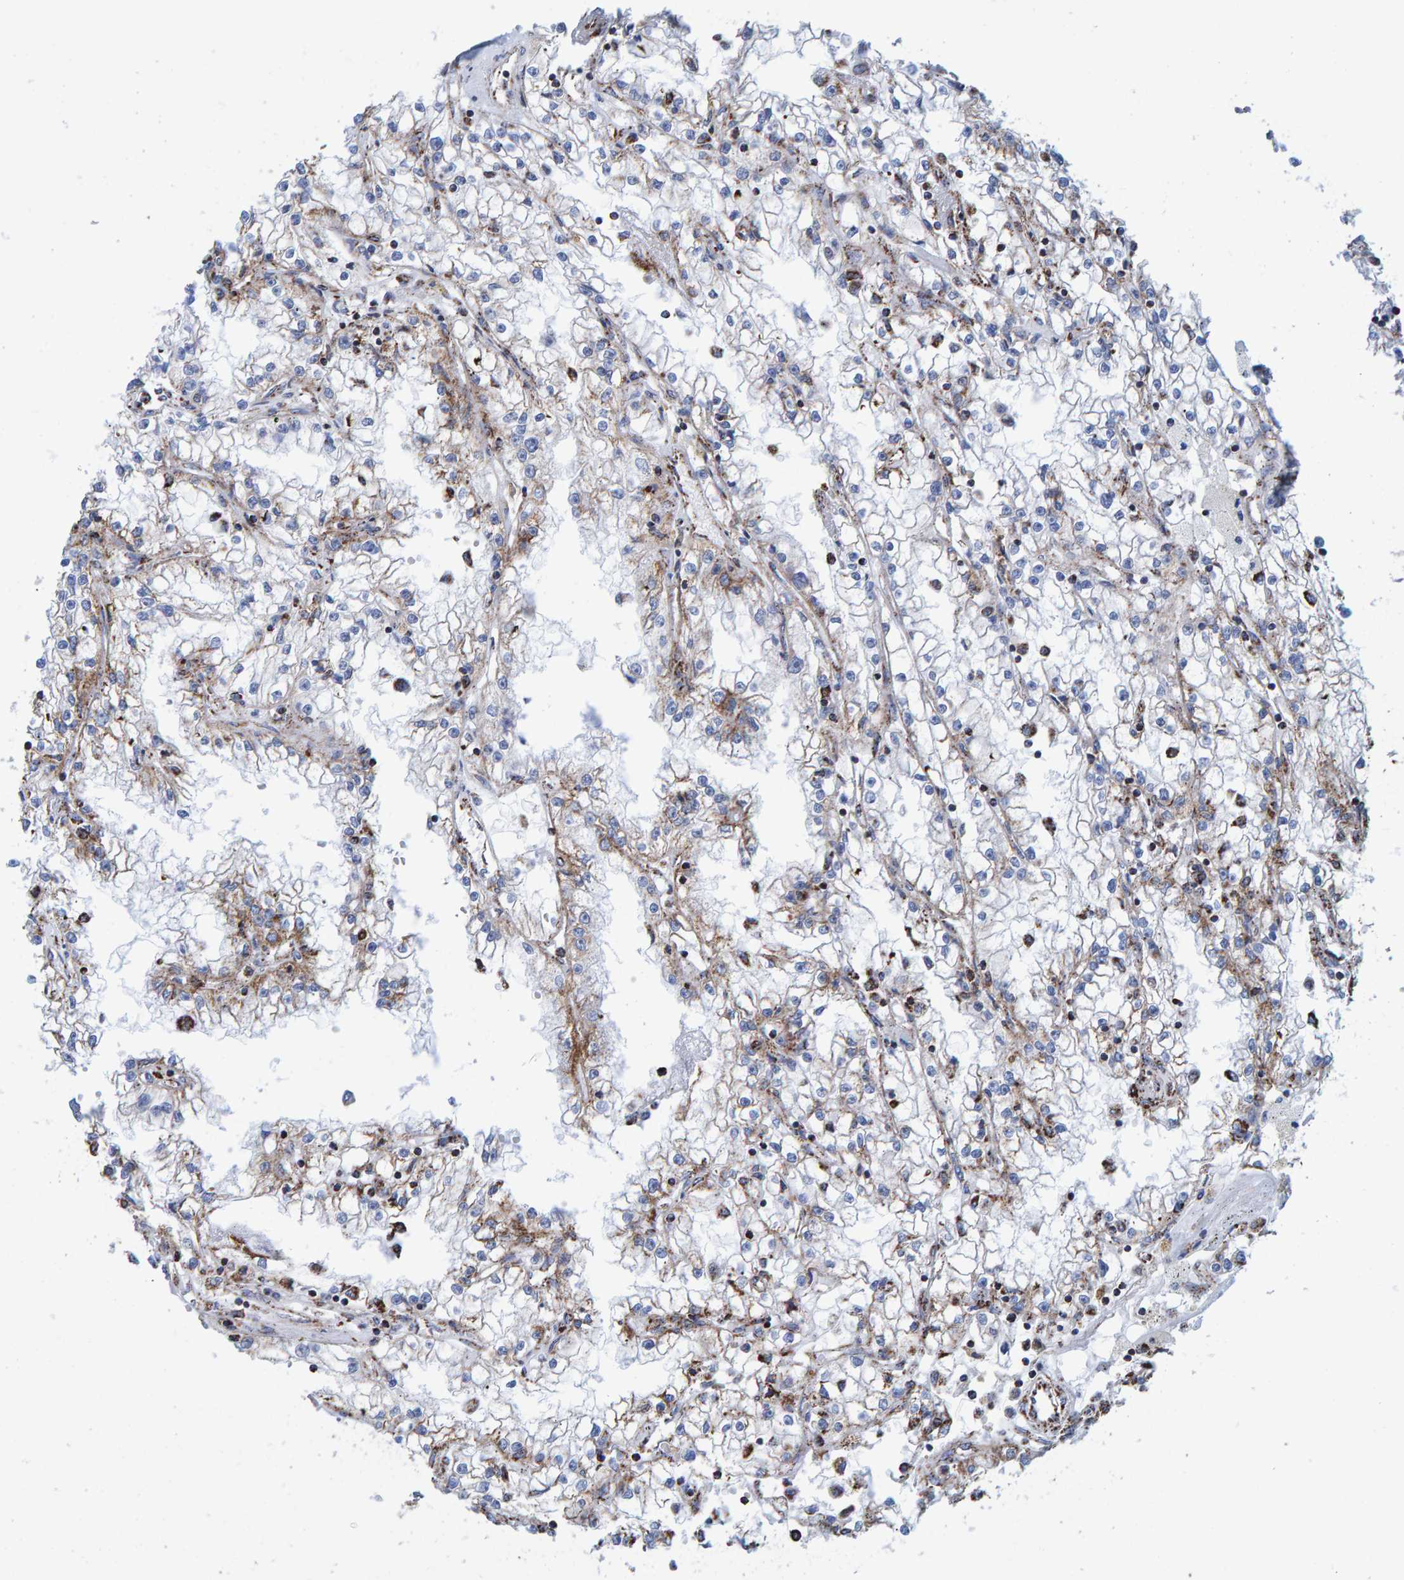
{"staining": {"intensity": "weak", "quantity": "<25%", "location": "cytoplasmic/membranous"}, "tissue": "renal cancer", "cell_type": "Tumor cells", "image_type": "cancer", "snomed": [{"axis": "morphology", "description": "Adenocarcinoma, NOS"}, {"axis": "topography", "description": "Kidney"}], "caption": "DAB immunohistochemical staining of human renal cancer shows no significant positivity in tumor cells. (DAB (3,3'-diaminobenzidine) IHC, high magnification).", "gene": "ENSG00000262660", "patient": {"sex": "male", "age": 56}}